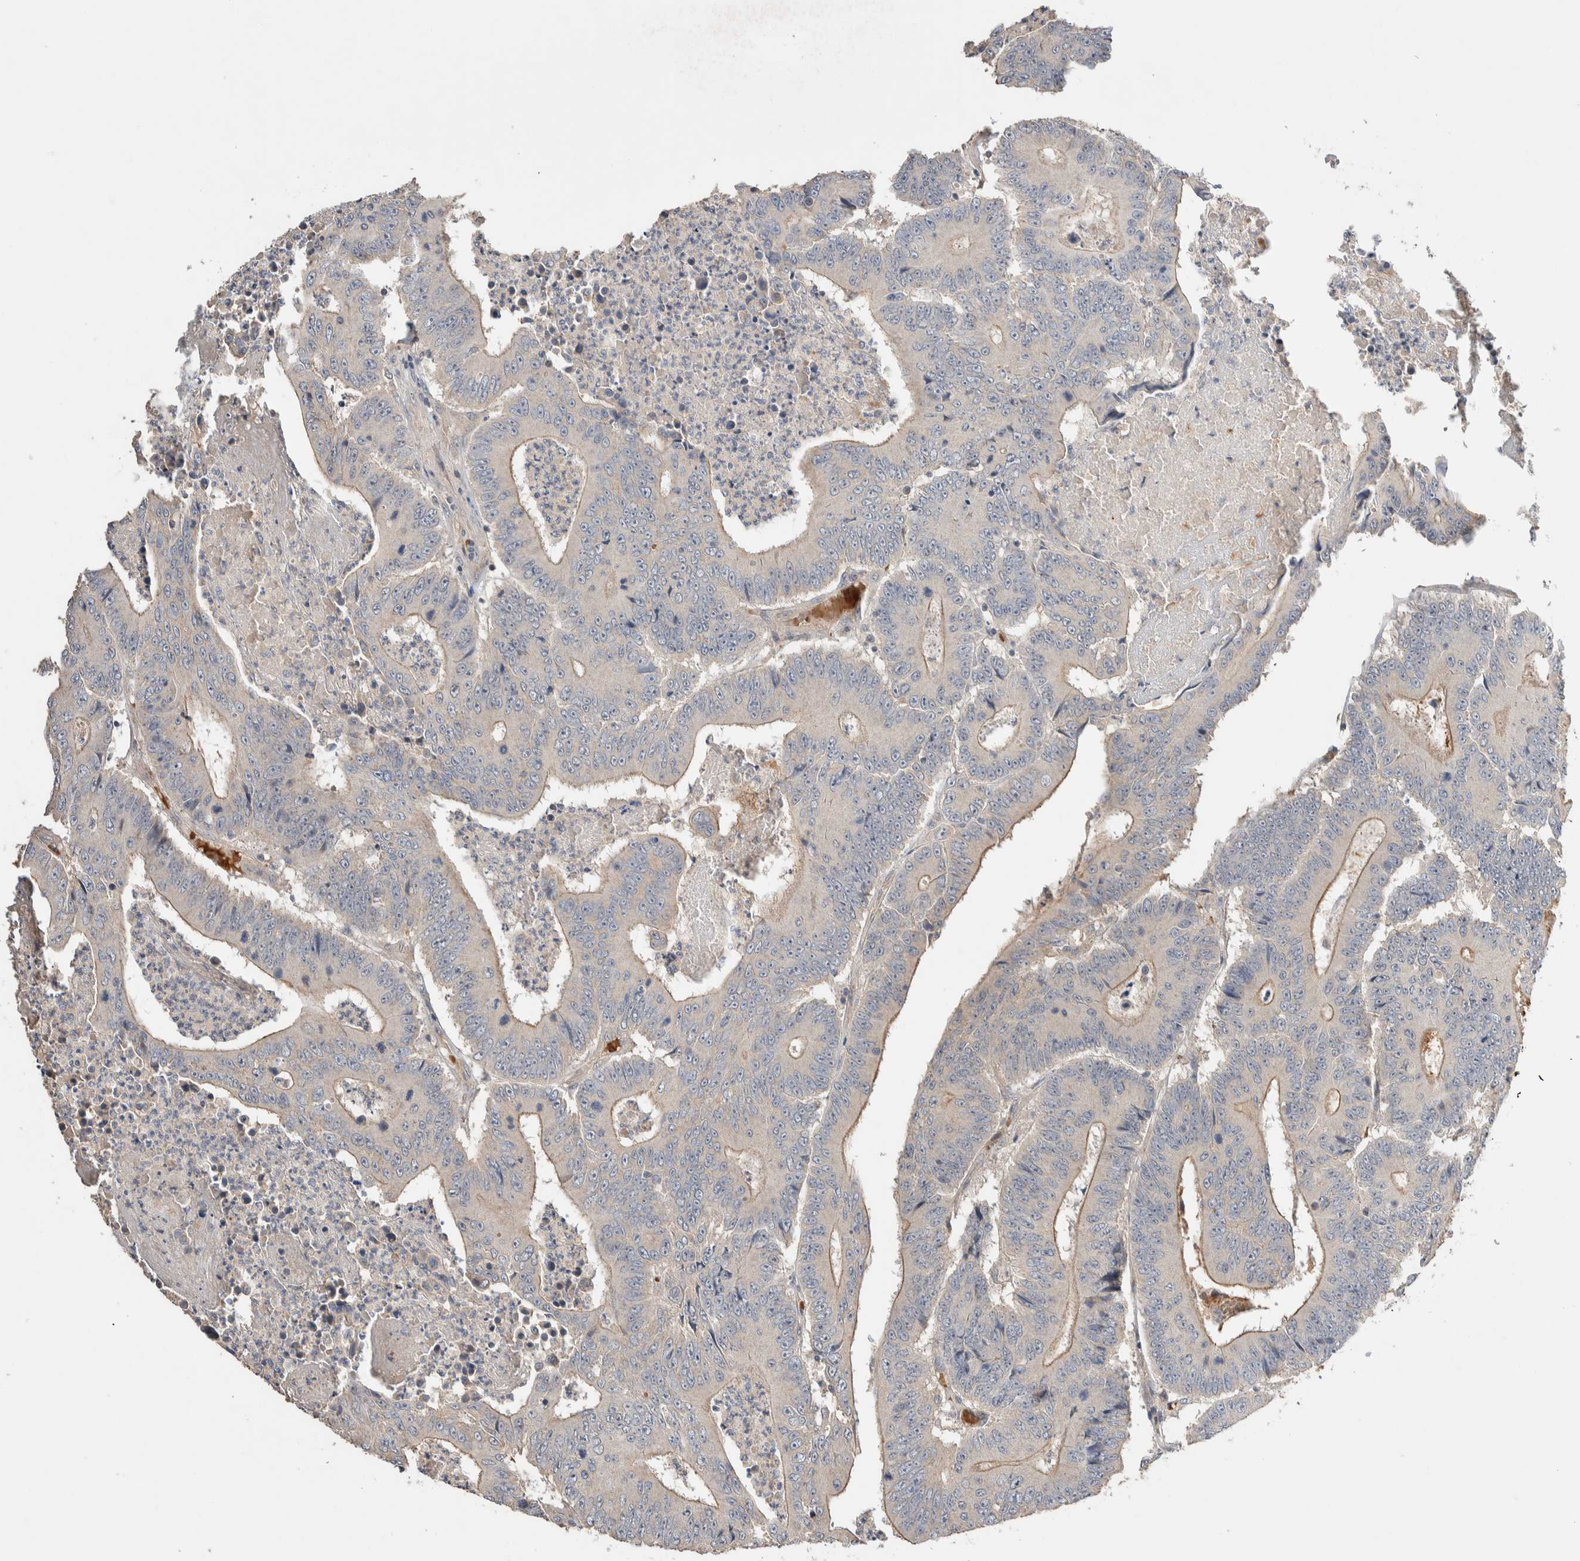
{"staining": {"intensity": "weak", "quantity": "<25%", "location": "cytoplasmic/membranous"}, "tissue": "colorectal cancer", "cell_type": "Tumor cells", "image_type": "cancer", "snomed": [{"axis": "morphology", "description": "Adenocarcinoma, NOS"}, {"axis": "topography", "description": "Colon"}], "caption": "Micrograph shows no protein expression in tumor cells of colorectal cancer tissue.", "gene": "WDR91", "patient": {"sex": "male", "age": 83}}